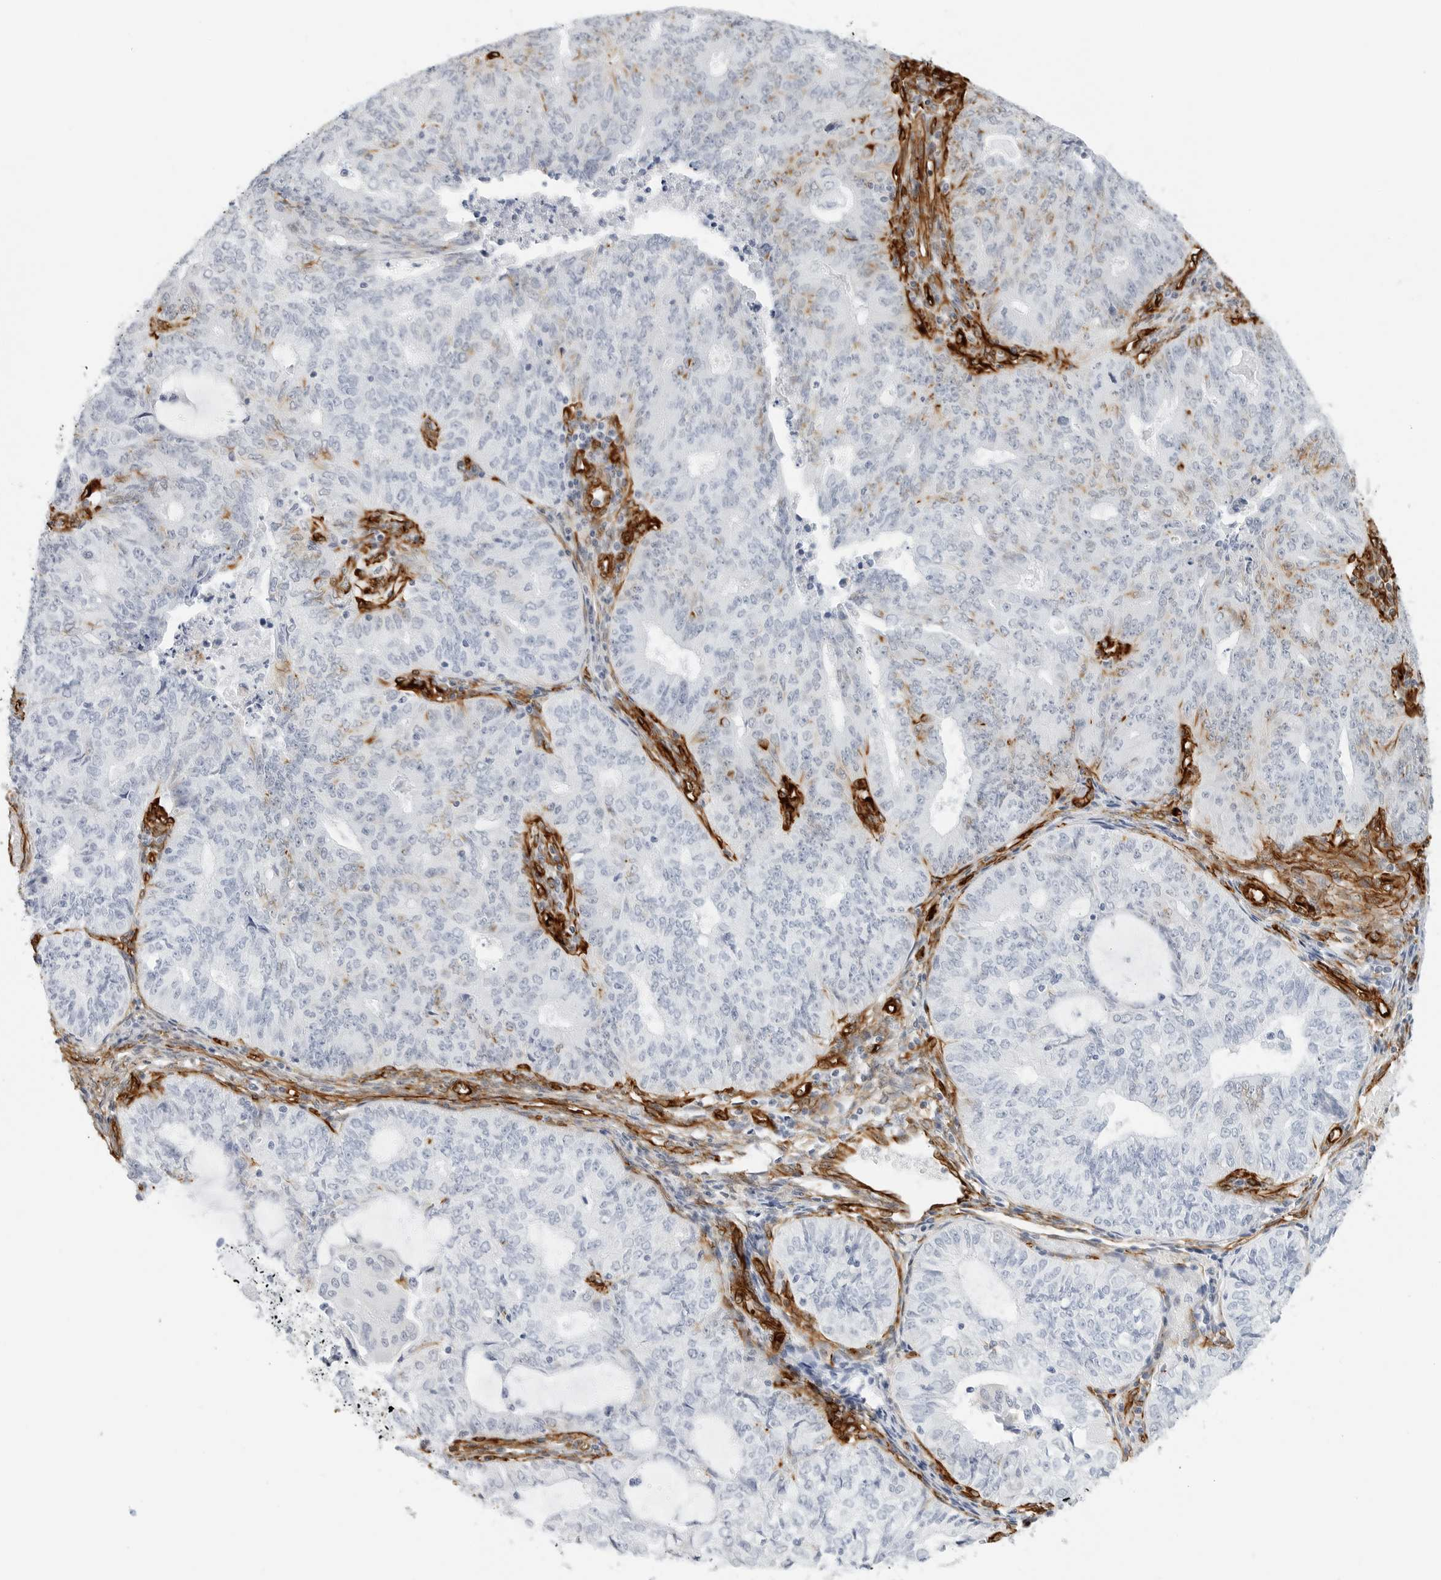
{"staining": {"intensity": "negative", "quantity": "none", "location": "none"}, "tissue": "endometrial cancer", "cell_type": "Tumor cells", "image_type": "cancer", "snomed": [{"axis": "morphology", "description": "Adenocarcinoma, NOS"}, {"axis": "topography", "description": "Endometrium"}], "caption": "The micrograph demonstrates no staining of tumor cells in endometrial cancer.", "gene": "NES", "patient": {"sex": "female", "age": 32}}